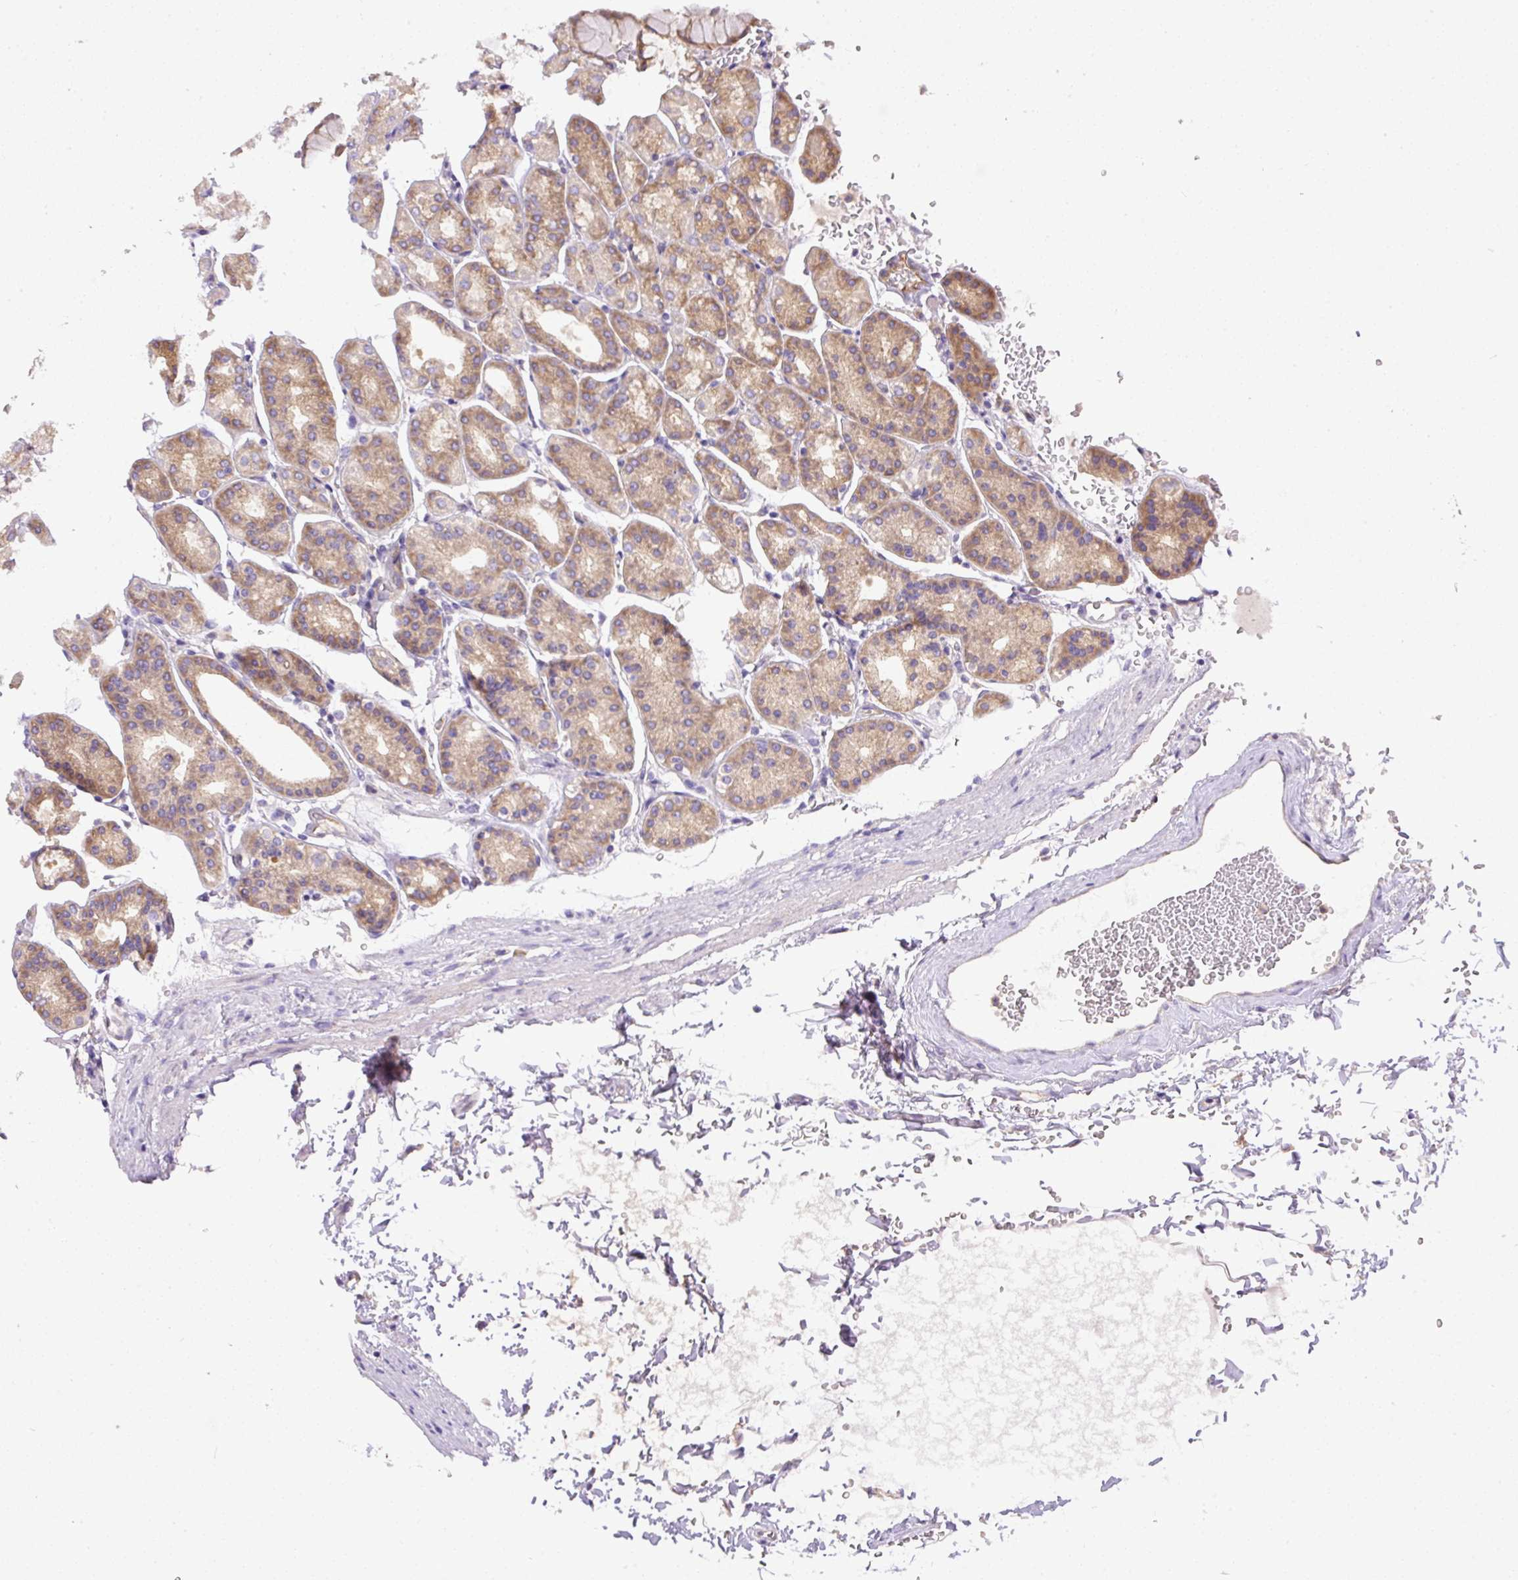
{"staining": {"intensity": "moderate", "quantity": "25%-75%", "location": "cytoplasmic/membranous"}, "tissue": "stomach", "cell_type": "Glandular cells", "image_type": "normal", "snomed": [{"axis": "morphology", "description": "Normal tissue, NOS"}, {"axis": "topography", "description": "Stomach, upper"}], "caption": "This histopathology image shows IHC staining of normal stomach, with medium moderate cytoplasmic/membranous positivity in about 25%-75% of glandular cells.", "gene": "DAPK1", "patient": {"sex": "female", "age": 81}}